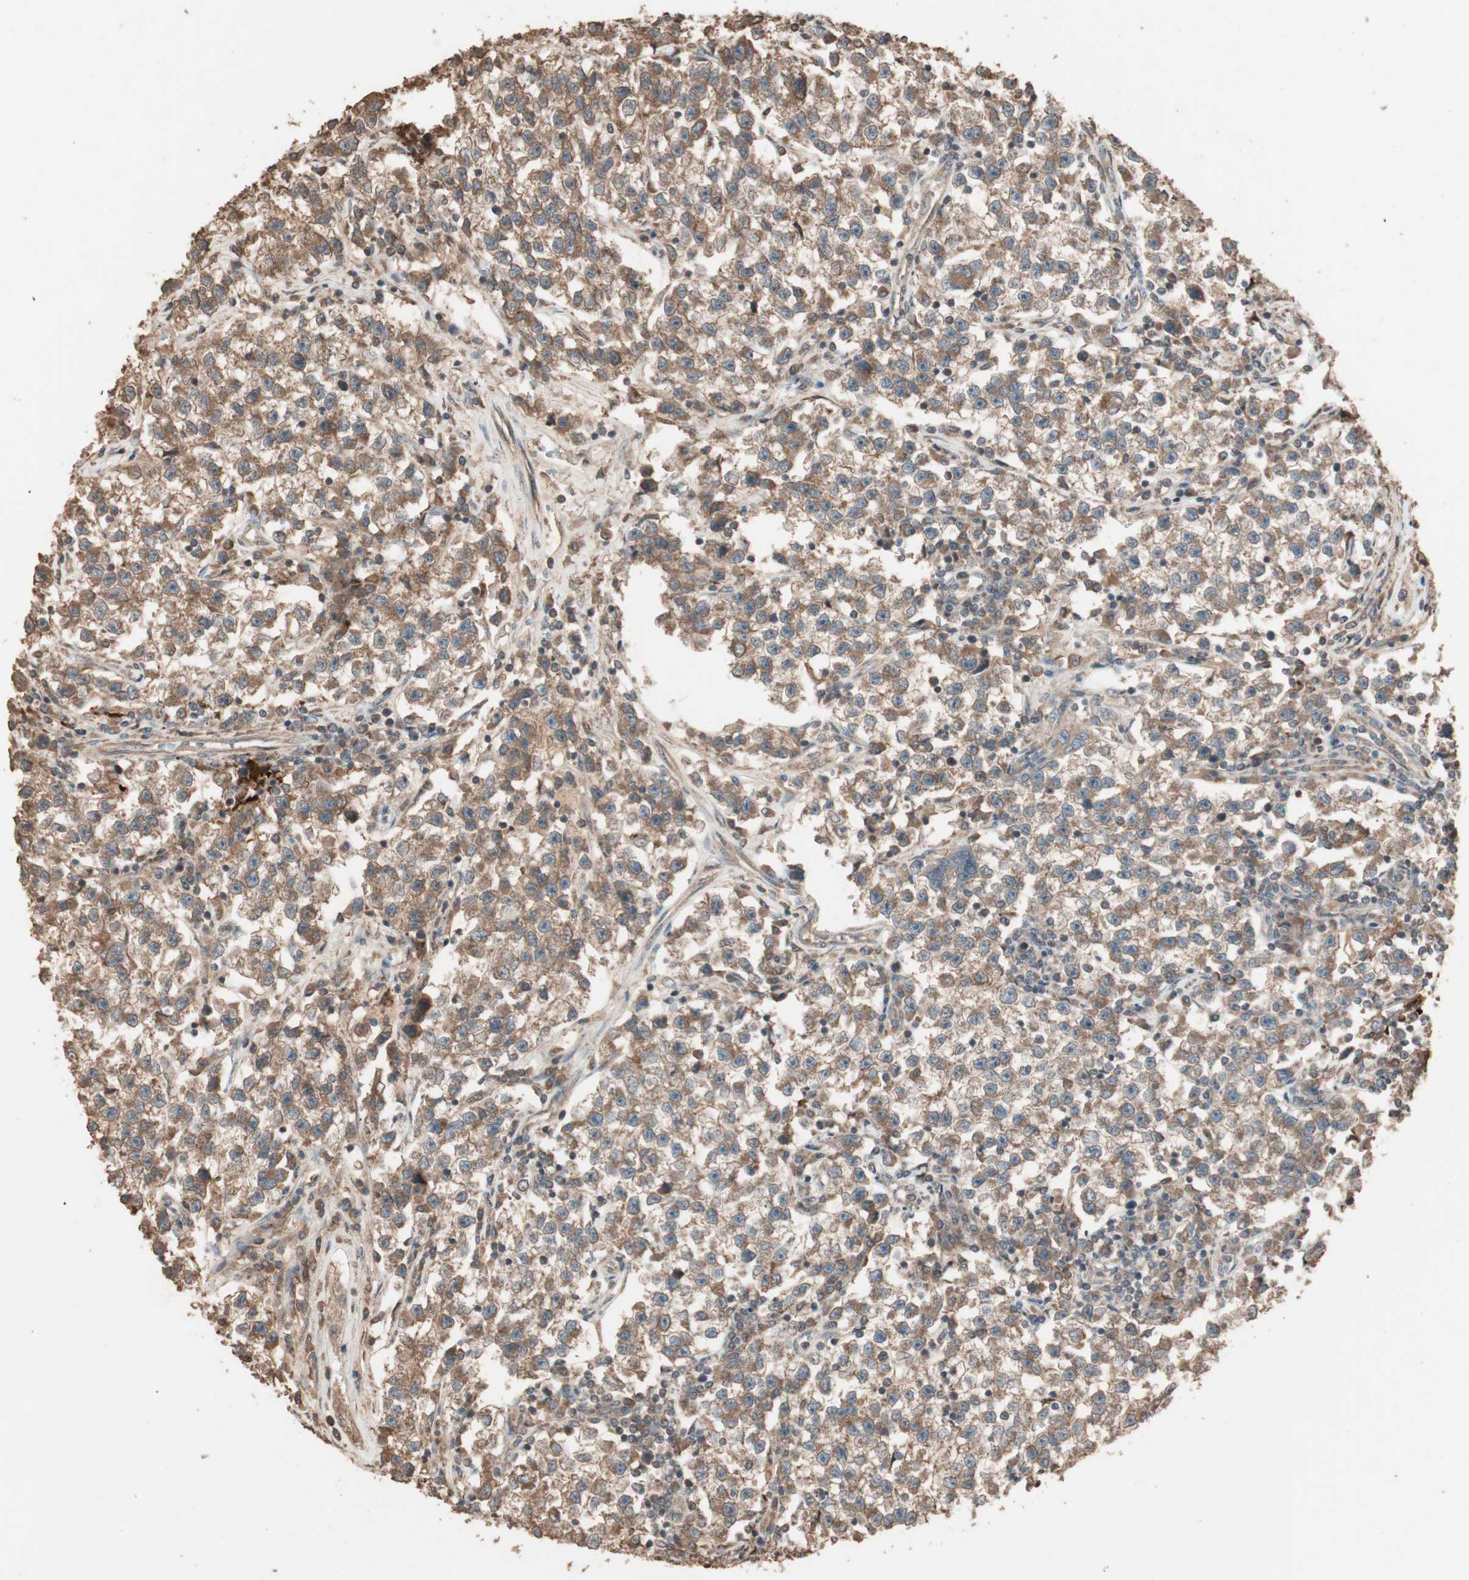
{"staining": {"intensity": "moderate", "quantity": ">75%", "location": "cytoplasmic/membranous"}, "tissue": "testis cancer", "cell_type": "Tumor cells", "image_type": "cancer", "snomed": [{"axis": "morphology", "description": "Seminoma, NOS"}, {"axis": "topography", "description": "Testis"}], "caption": "About >75% of tumor cells in testis seminoma reveal moderate cytoplasmic/membranous protein expression as visualized by brown immunohistochemical staining.", "gene": "USP20", "patient": {"sex": "male", "age": 22}}